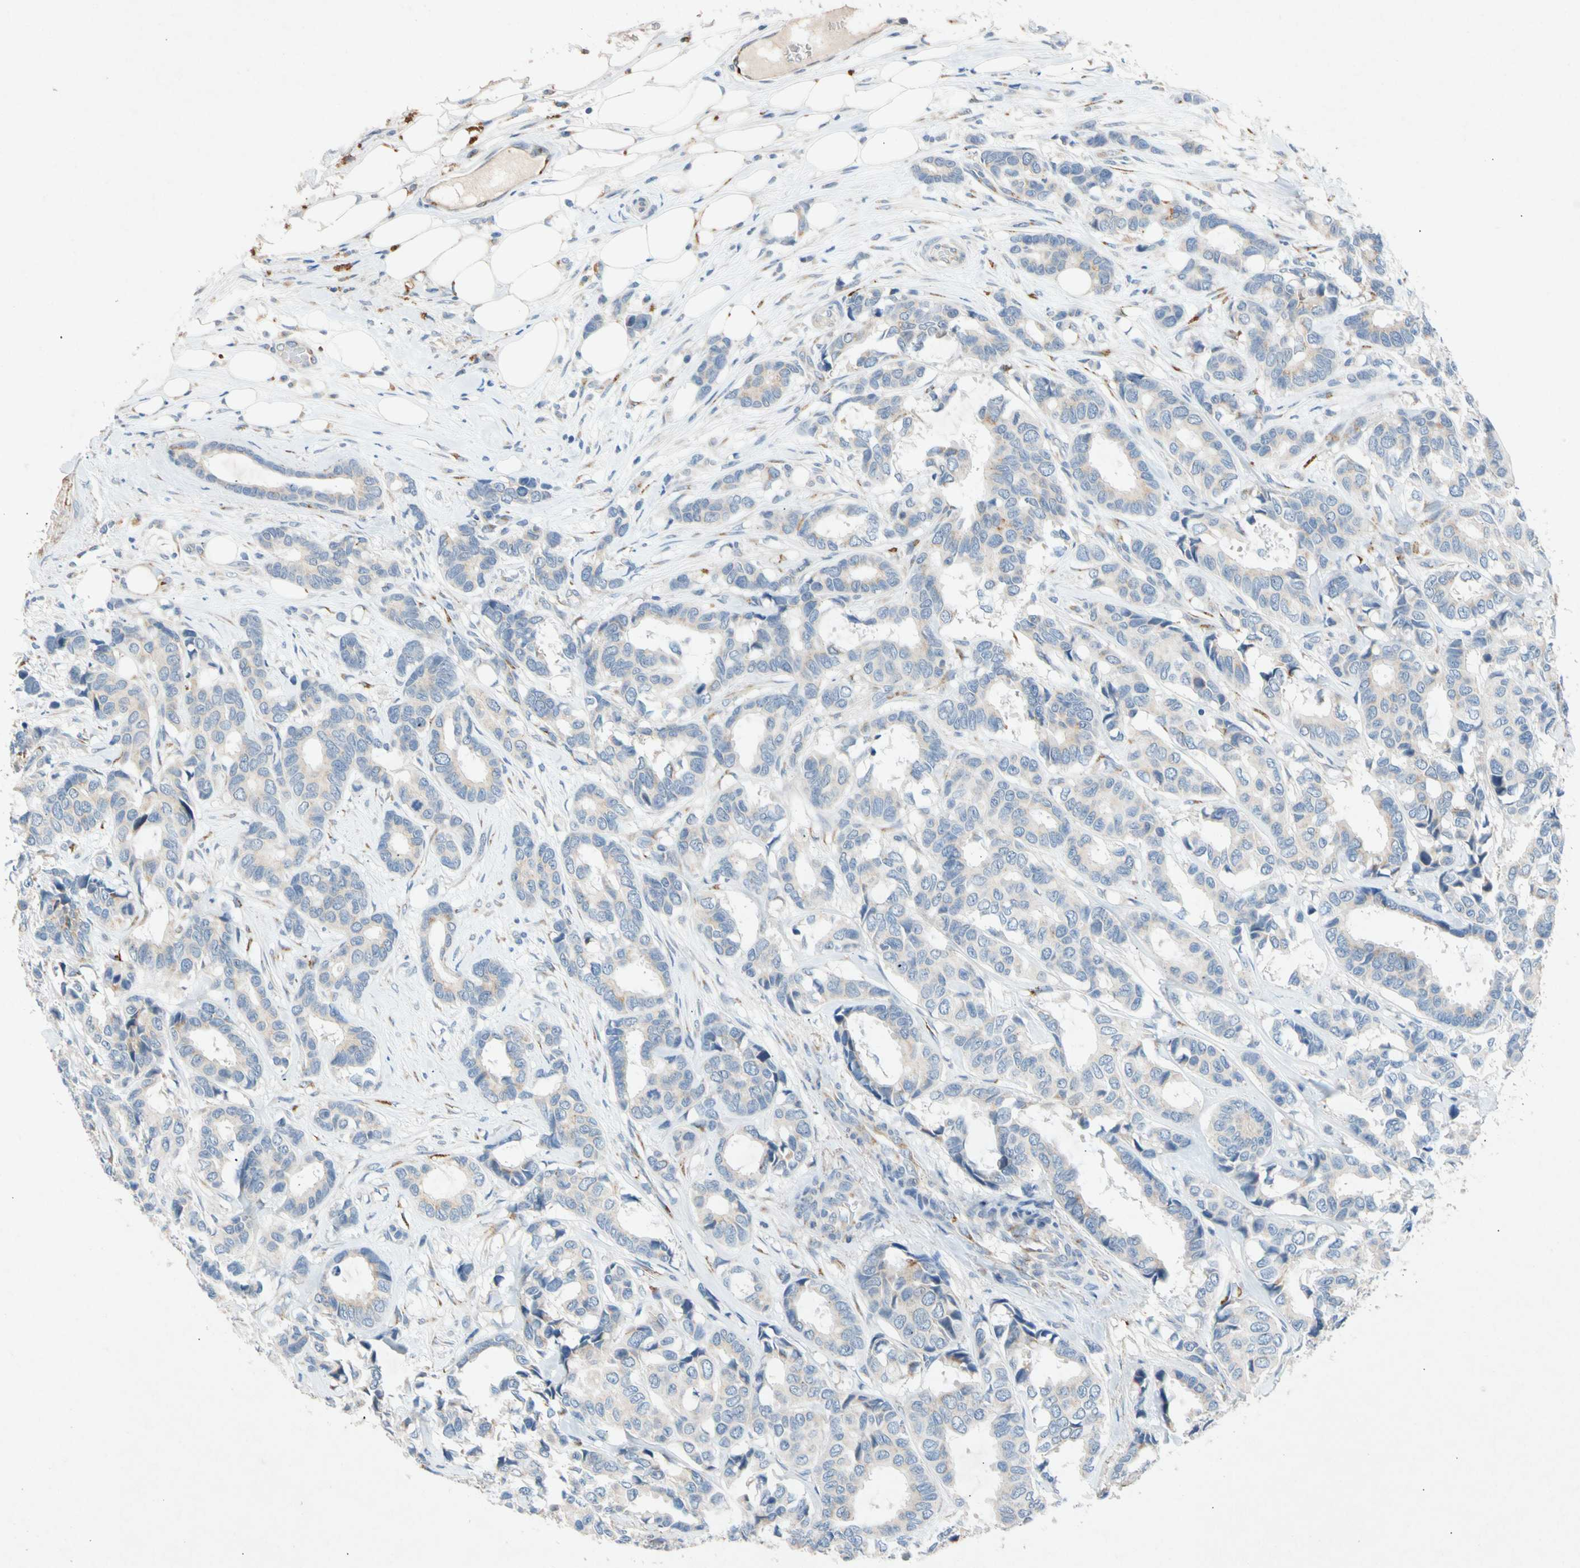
{"staining": {"intensity": "weak", "quantity": ">75%", "location": "cytoplasmic/membranous"}, "tissue": "breast cancer", "cell_type": "Tumor cells", "image_type": "cancer", "snomed": [{"axis": "morphology", "description": "Duct carcinoma"}, {"axis": "topography", "description": "Breast"}], "caption": "Tumor cells show low levels of weak cytoplasmic/membranous staining in about >75% of cells in human breast cancer (infiltrating ductal carcinoma).", "gene": "GASK1B", "patient": {"sex": "female", "age": 87}}